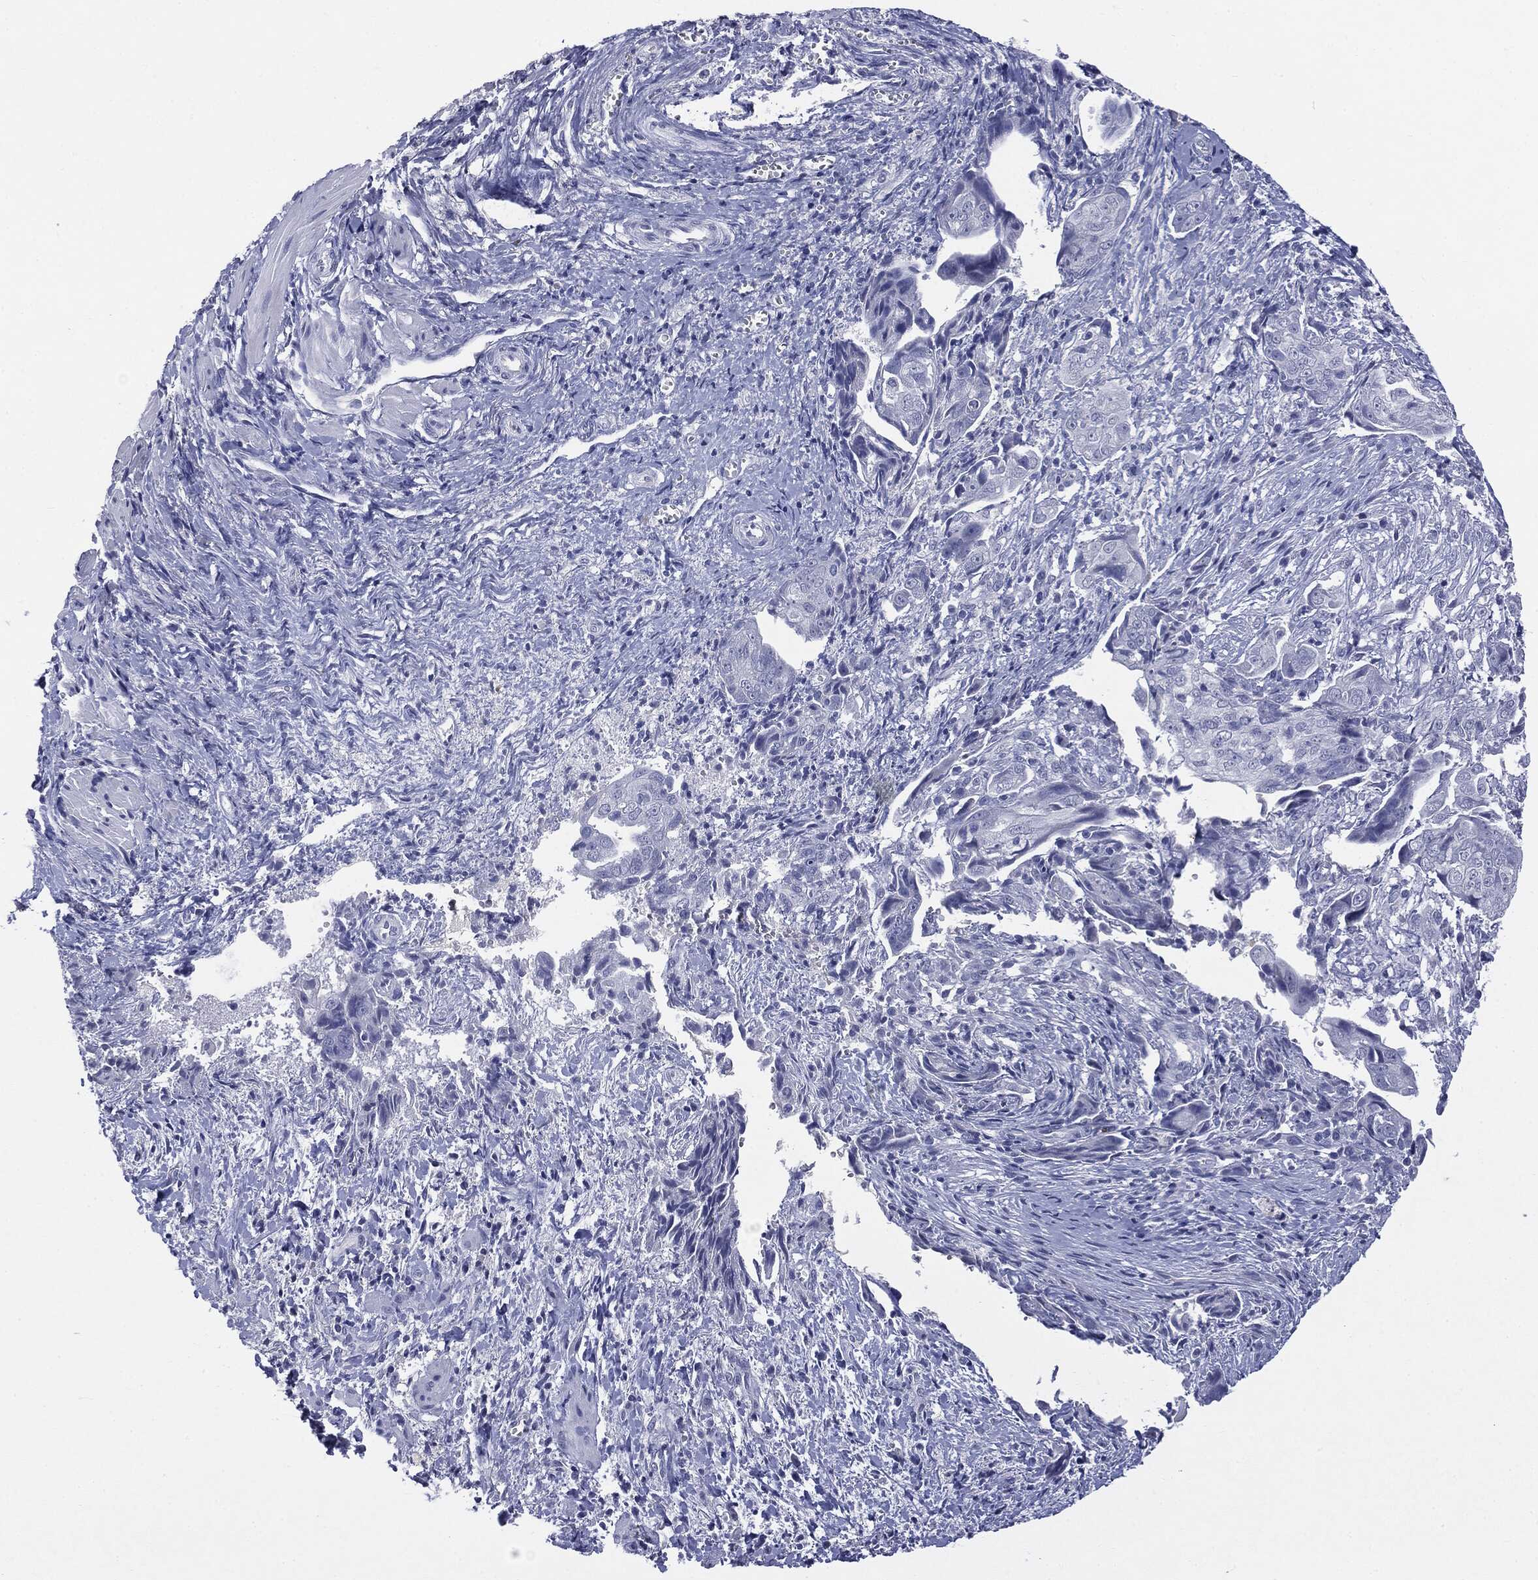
{"staining": {"intensity": "negative", "quantity": "none", "location": "none"}, "tissue": "ovarian cancer", "cell_type": "Tumor cells", "image_type": "cancer", "snomed": [{"axis": "morphology", "description": "Carcinoma, endometroid"}, {"axis": "topography", "description": "Ovary"}], "caption": "Immunohistochemistry photomicrograph of neoplastic tissue: ovarian cancer (endometroid carcinoma) stained with DAB (3,3'-diaminobenzidine) exhibits no significant protein staining in tumor cells. (Immunohistochemistry (ihc), brightfield microscopy, high magnification).", "gene": "TSHB", "patient": {"sex": "female", "age": 70}}